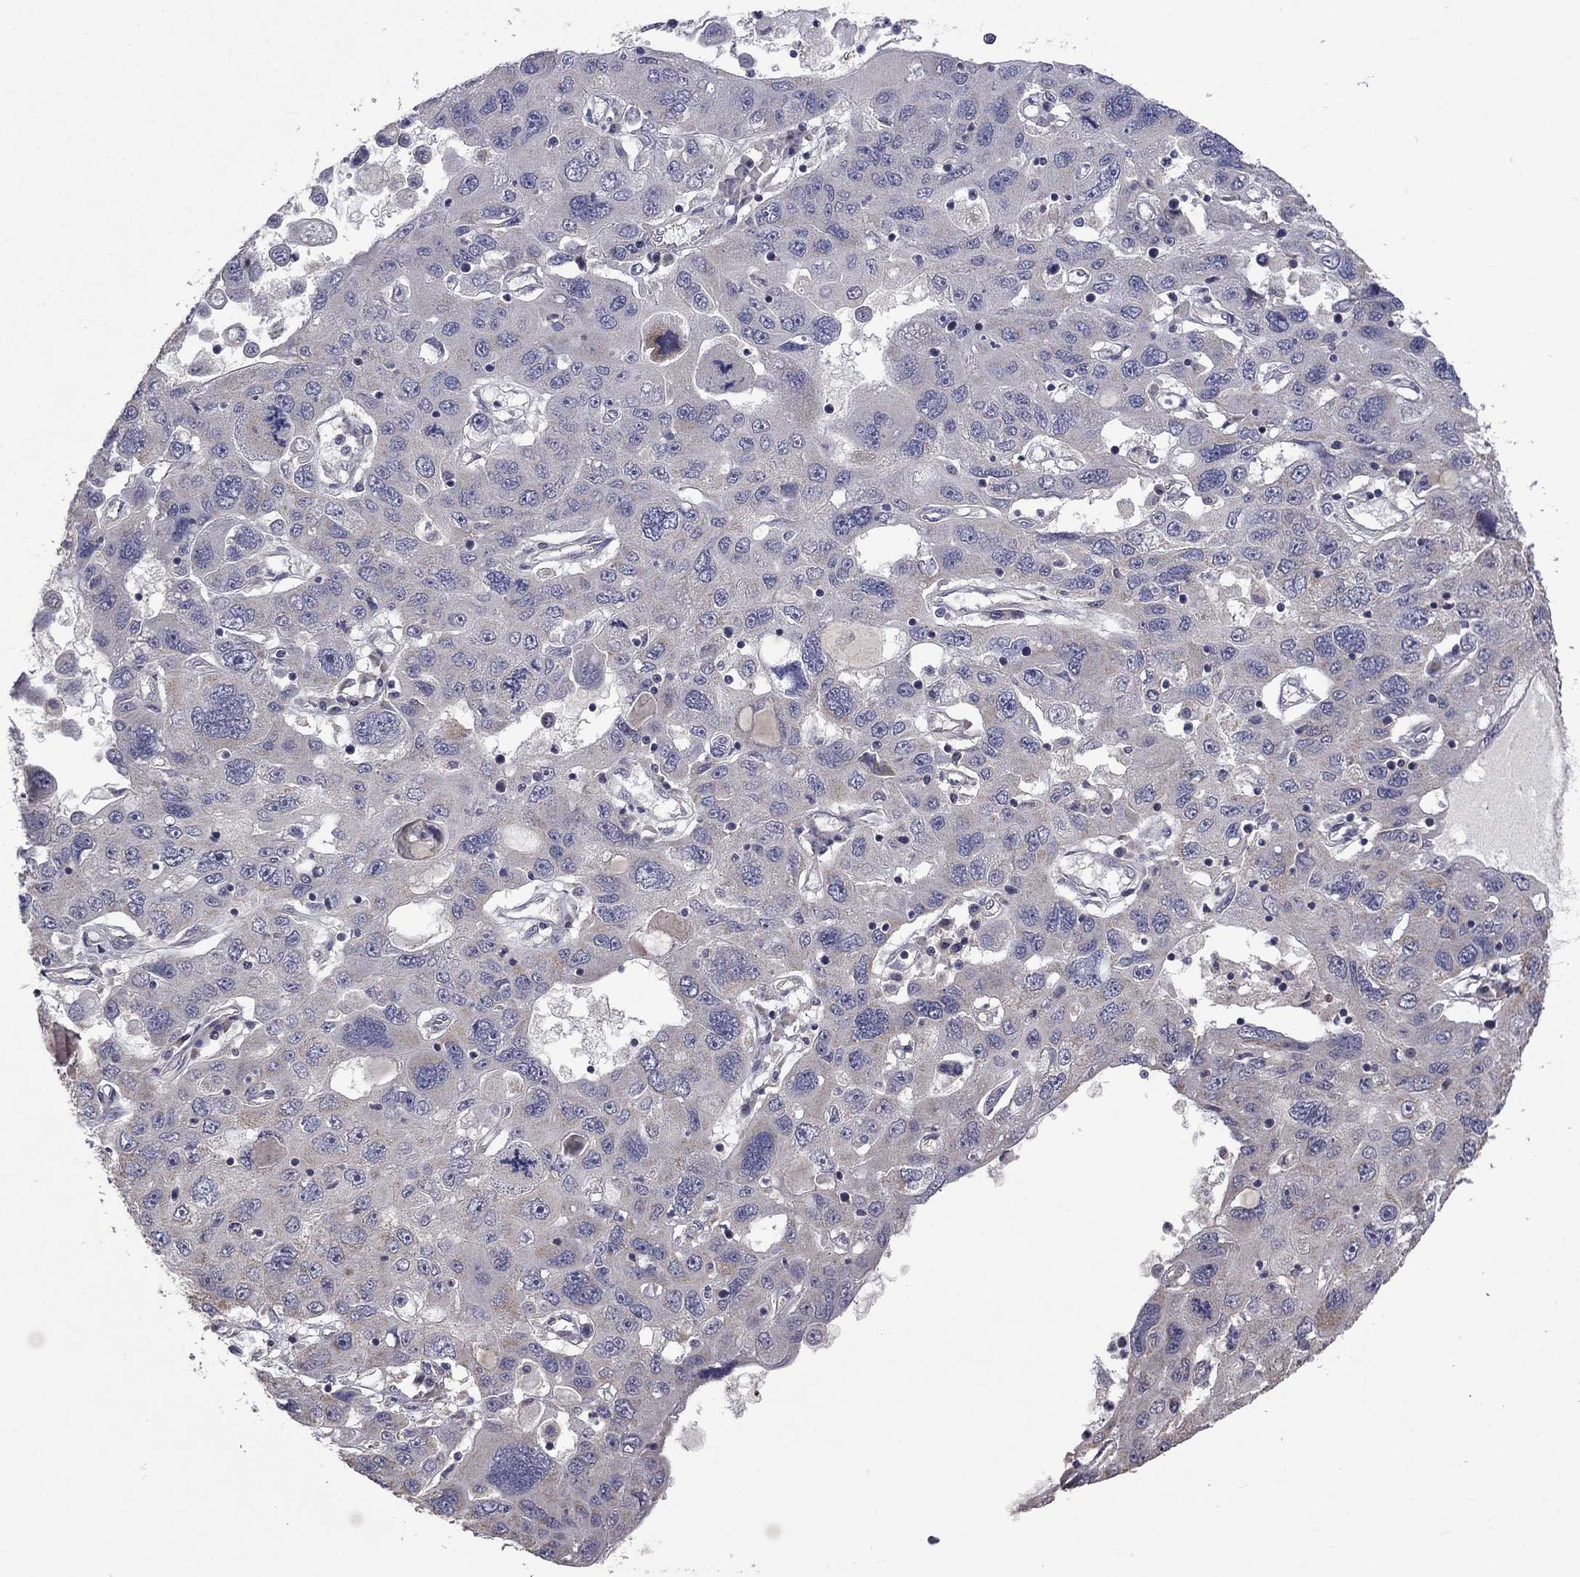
{"staining": {"intensity": "negative", "quantity": "none", "location": "none"}, "tissue": "stomach cancer", "cell_type": "Tumor cells", "image_type": "cancer", "snomed": [{"axis": "morphology", "description": "Adenocarcinoma, NOS"}, {"axis": "topography", "description": "Stomach"}], "caption": "The IHC histopathology image has no significant expression in tumor cells of adenocarcinoma (stomach) tissue.", "gene": "SLC39A14", "patient": {"sex": "male", "age": 56}}